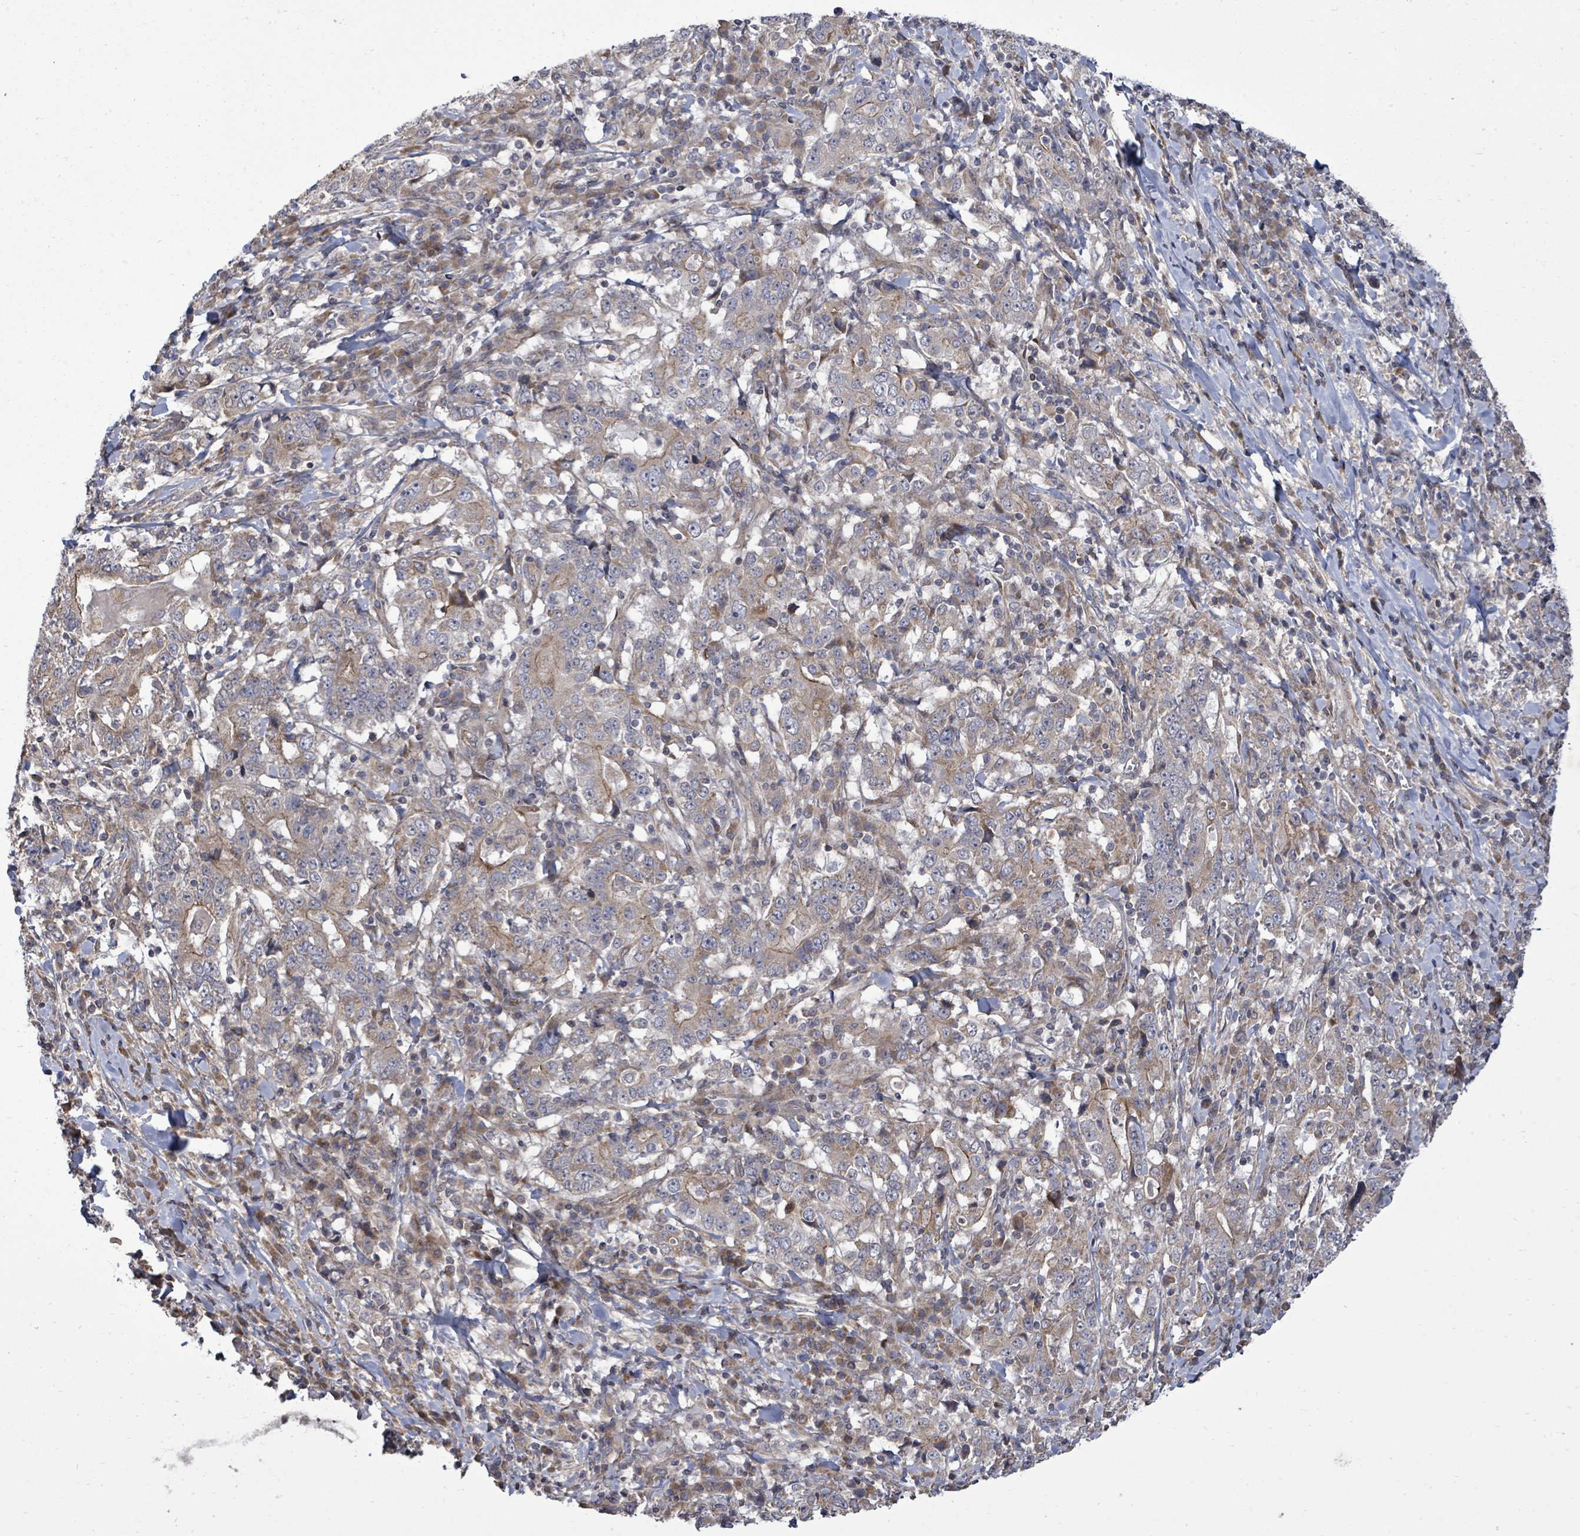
{"staining": {"intensity": "weak", "quantity": ">75%", "location": "cytoplasmic/membranous"}, "tissue": "stomach cancer", "cell_type": "Tumor cells", "image_type": "cancer", "snomed": [{"axis": "morphology", "description": "Normal tissue, NOS"}, {"axis": "morphology", "description": "Adenocarcinoma, NOS"}, {"axis": "topography", "description": "Stomach, upper"}, {"axis": "topography", "description": "Stomach"}], "caption": "DAB (3,3'-diaminobenzidine) immunohistochemical staining of stomach adenocarcinoma reveals weak cytoplasmic/membranous protein staining in approximately >75% of tumor cells.", "gene": "KRTAP27-1", "patient": {"sex": "male", "age": 59}}